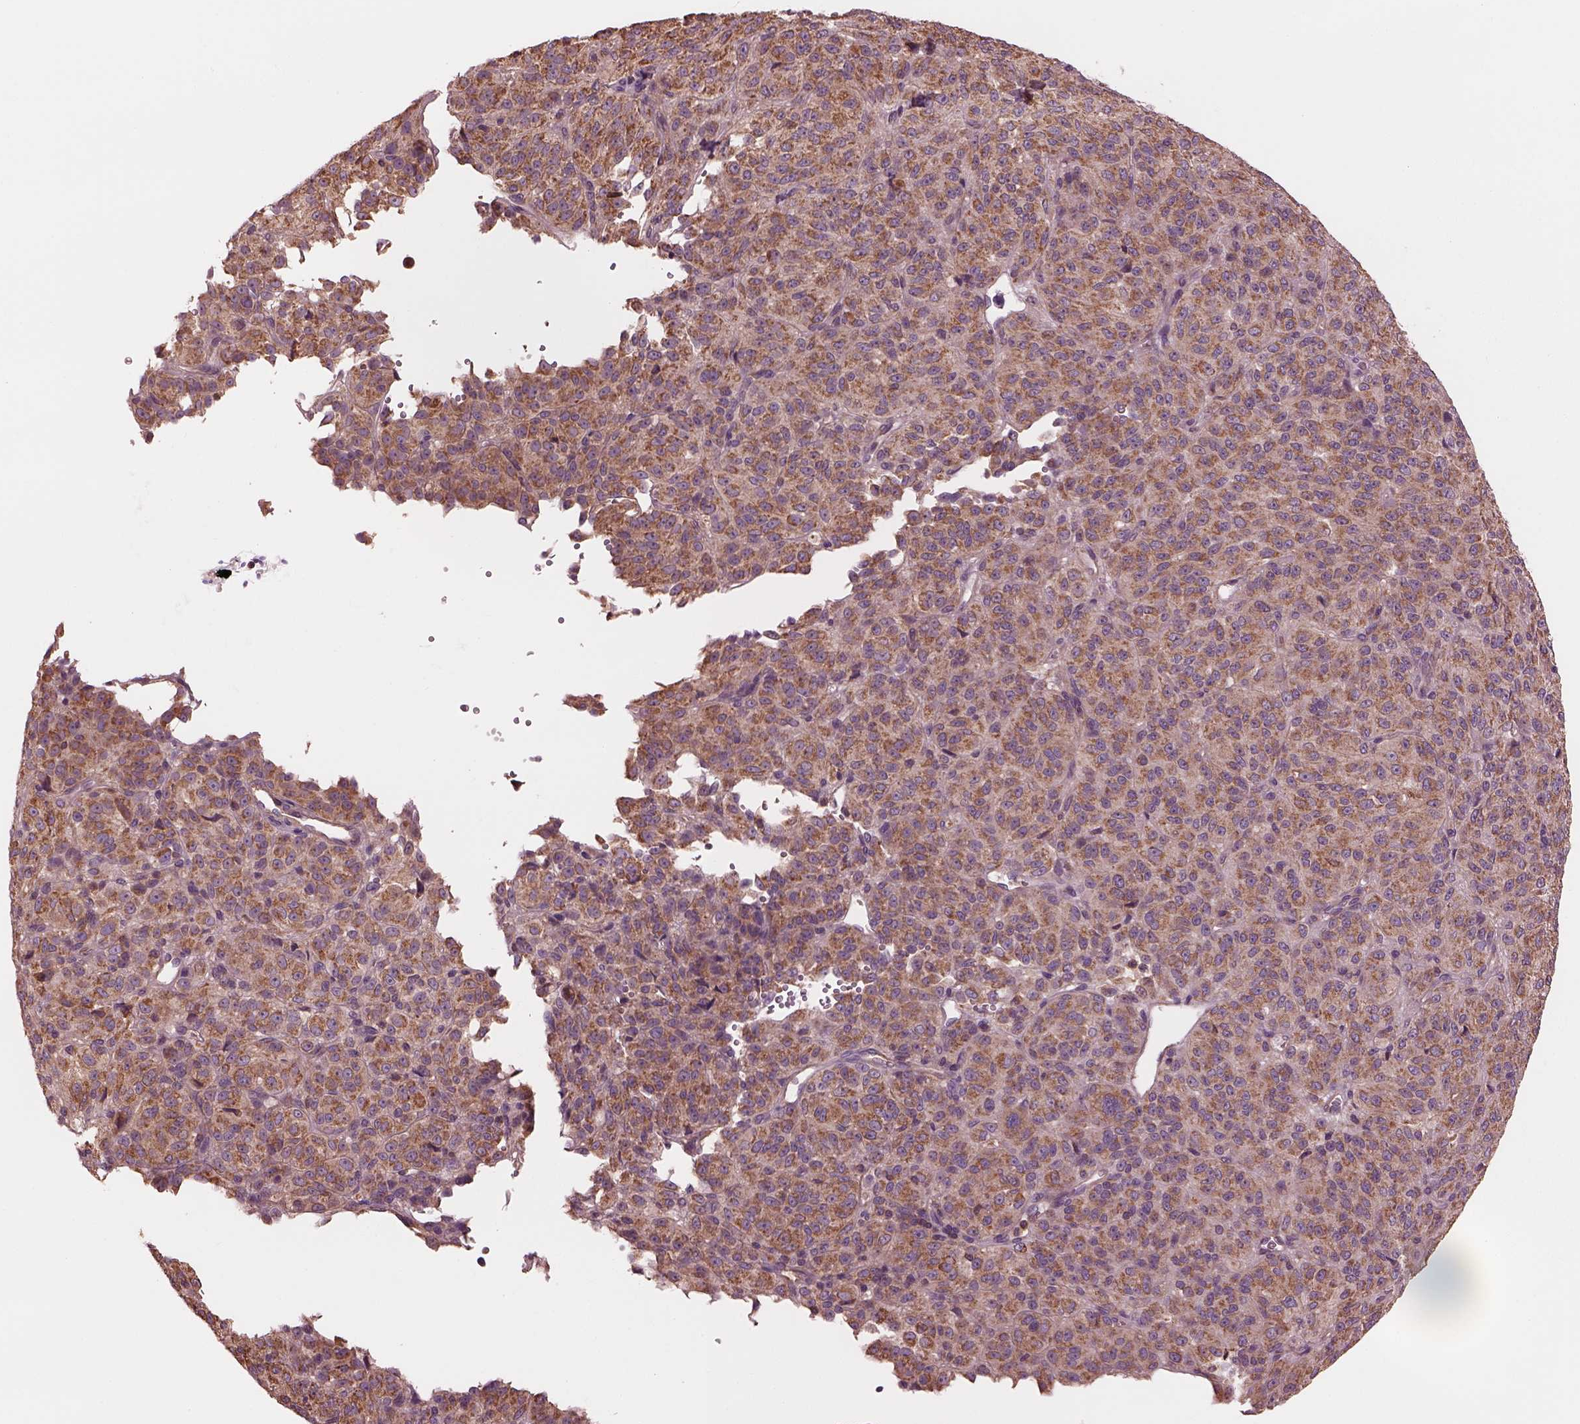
{"staining": {"intensity": "moderate", "quantity": ">75%", "location": "cytoplasmic/membranous"}, "tissue": "melanoma", "cell_type": "Tumor cells", "image_type": "cancer", "snomed": [{"axis": "morphology", "description": "Malignant melanoma, Metastatic site"}, {"axis": "topography", "description": "Brain"}], "caption": "Melanoma stained for a protein exhibits moderate cytoplasmic/membranous positivity in tumor cells. (DAB IHC with brightfield microscopy, high magnification).", "gene": "STK33", "patient": {"sex": "female", "age": 56}}